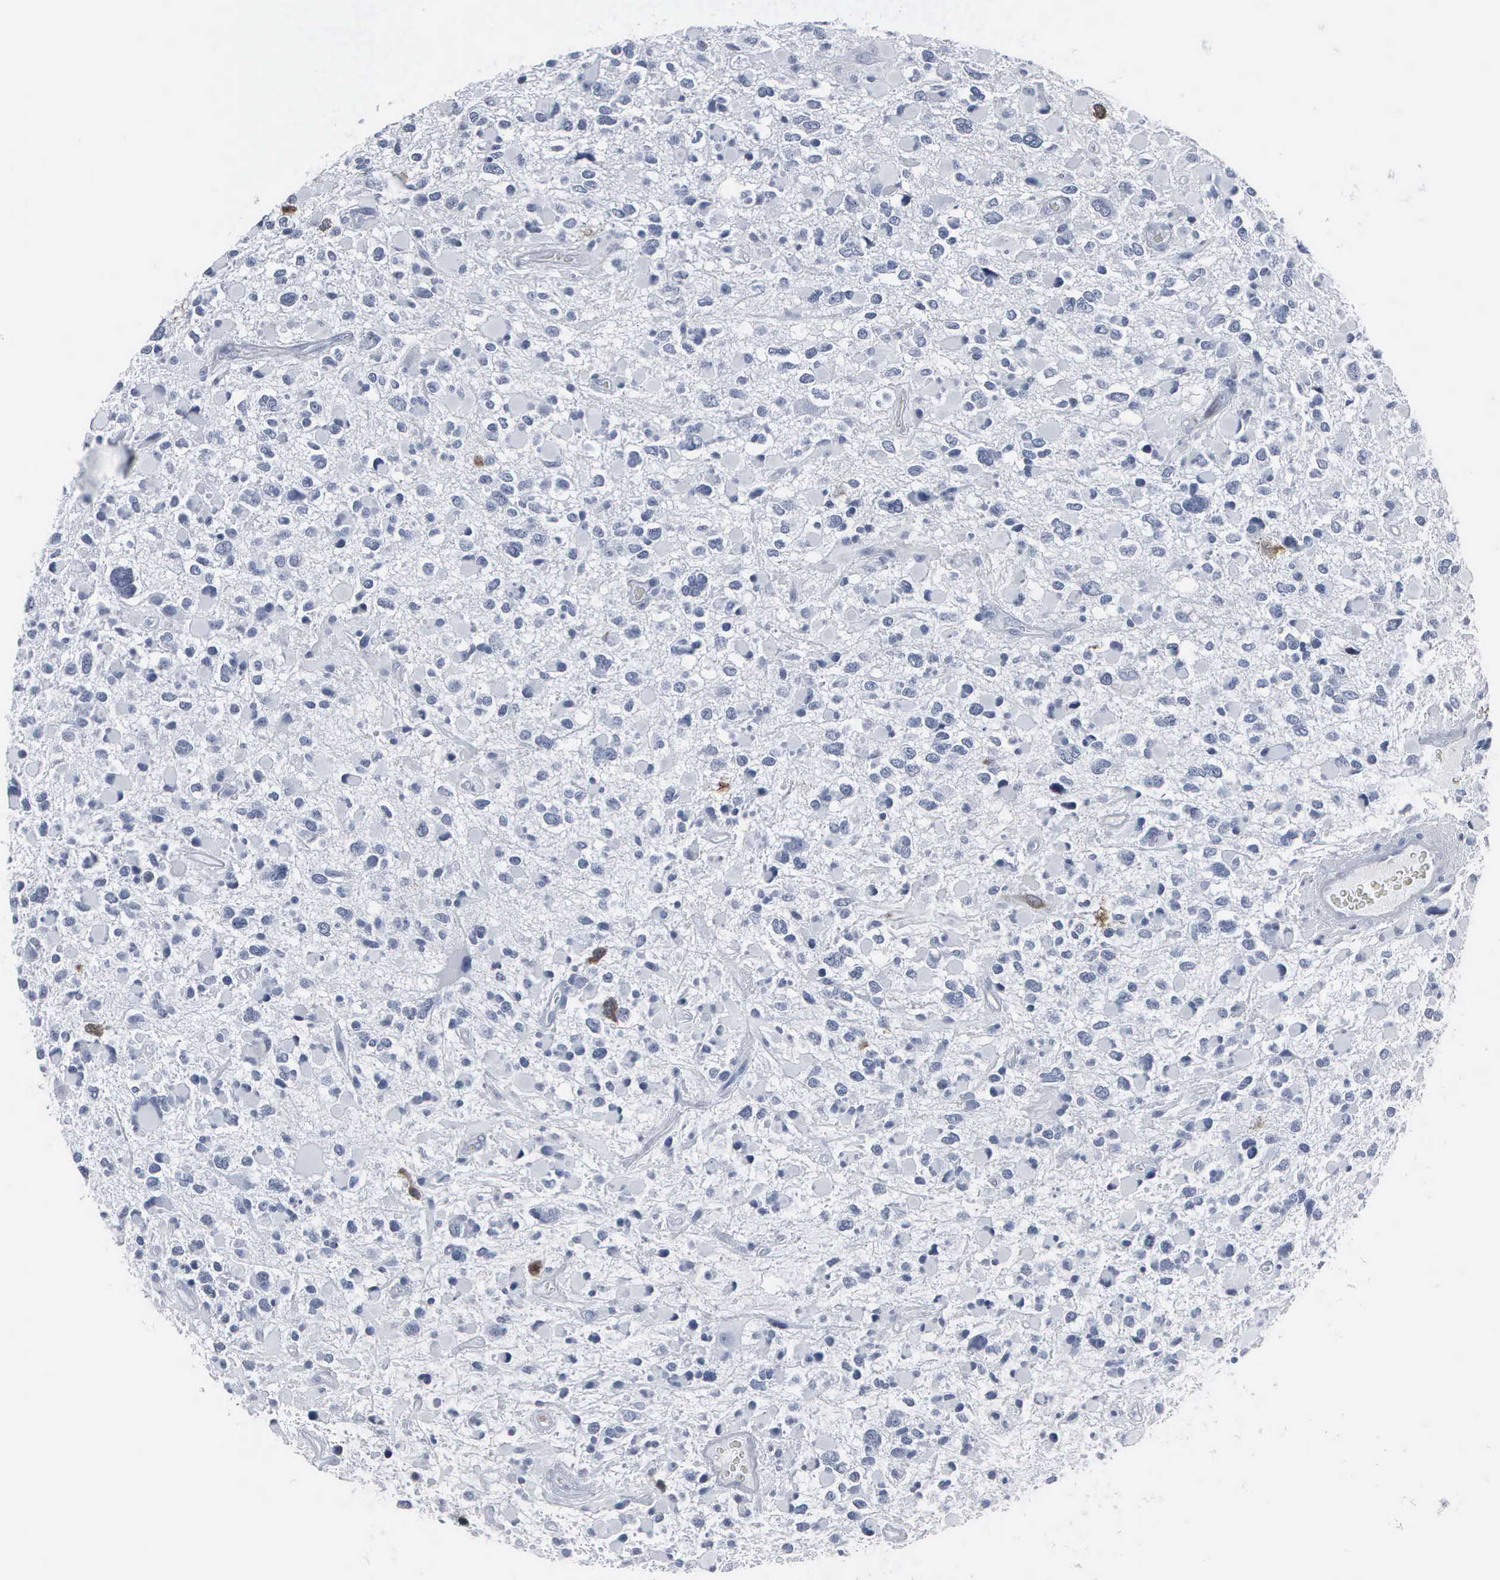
{"staining": {"intensity": "weak", "quantity": "<25%", "location": "nuclear"}, "tissue": "glioma", "cell_type": "Tumor cells", "image_type": "cancer", "snomed": [{"axis": "morphology", "description": "Glioma, malignant, High grade"}, {"axis": "topography", "description": "Brain"}], "caption": "High power microscopy photomicrograph of an immunohistochemistry histopathology image of malignant glioma (high-grade), revealing no significant positivity in tumor cells.", "gene": "CCNB1", "patient": {"sex": "female", "age": 37}}